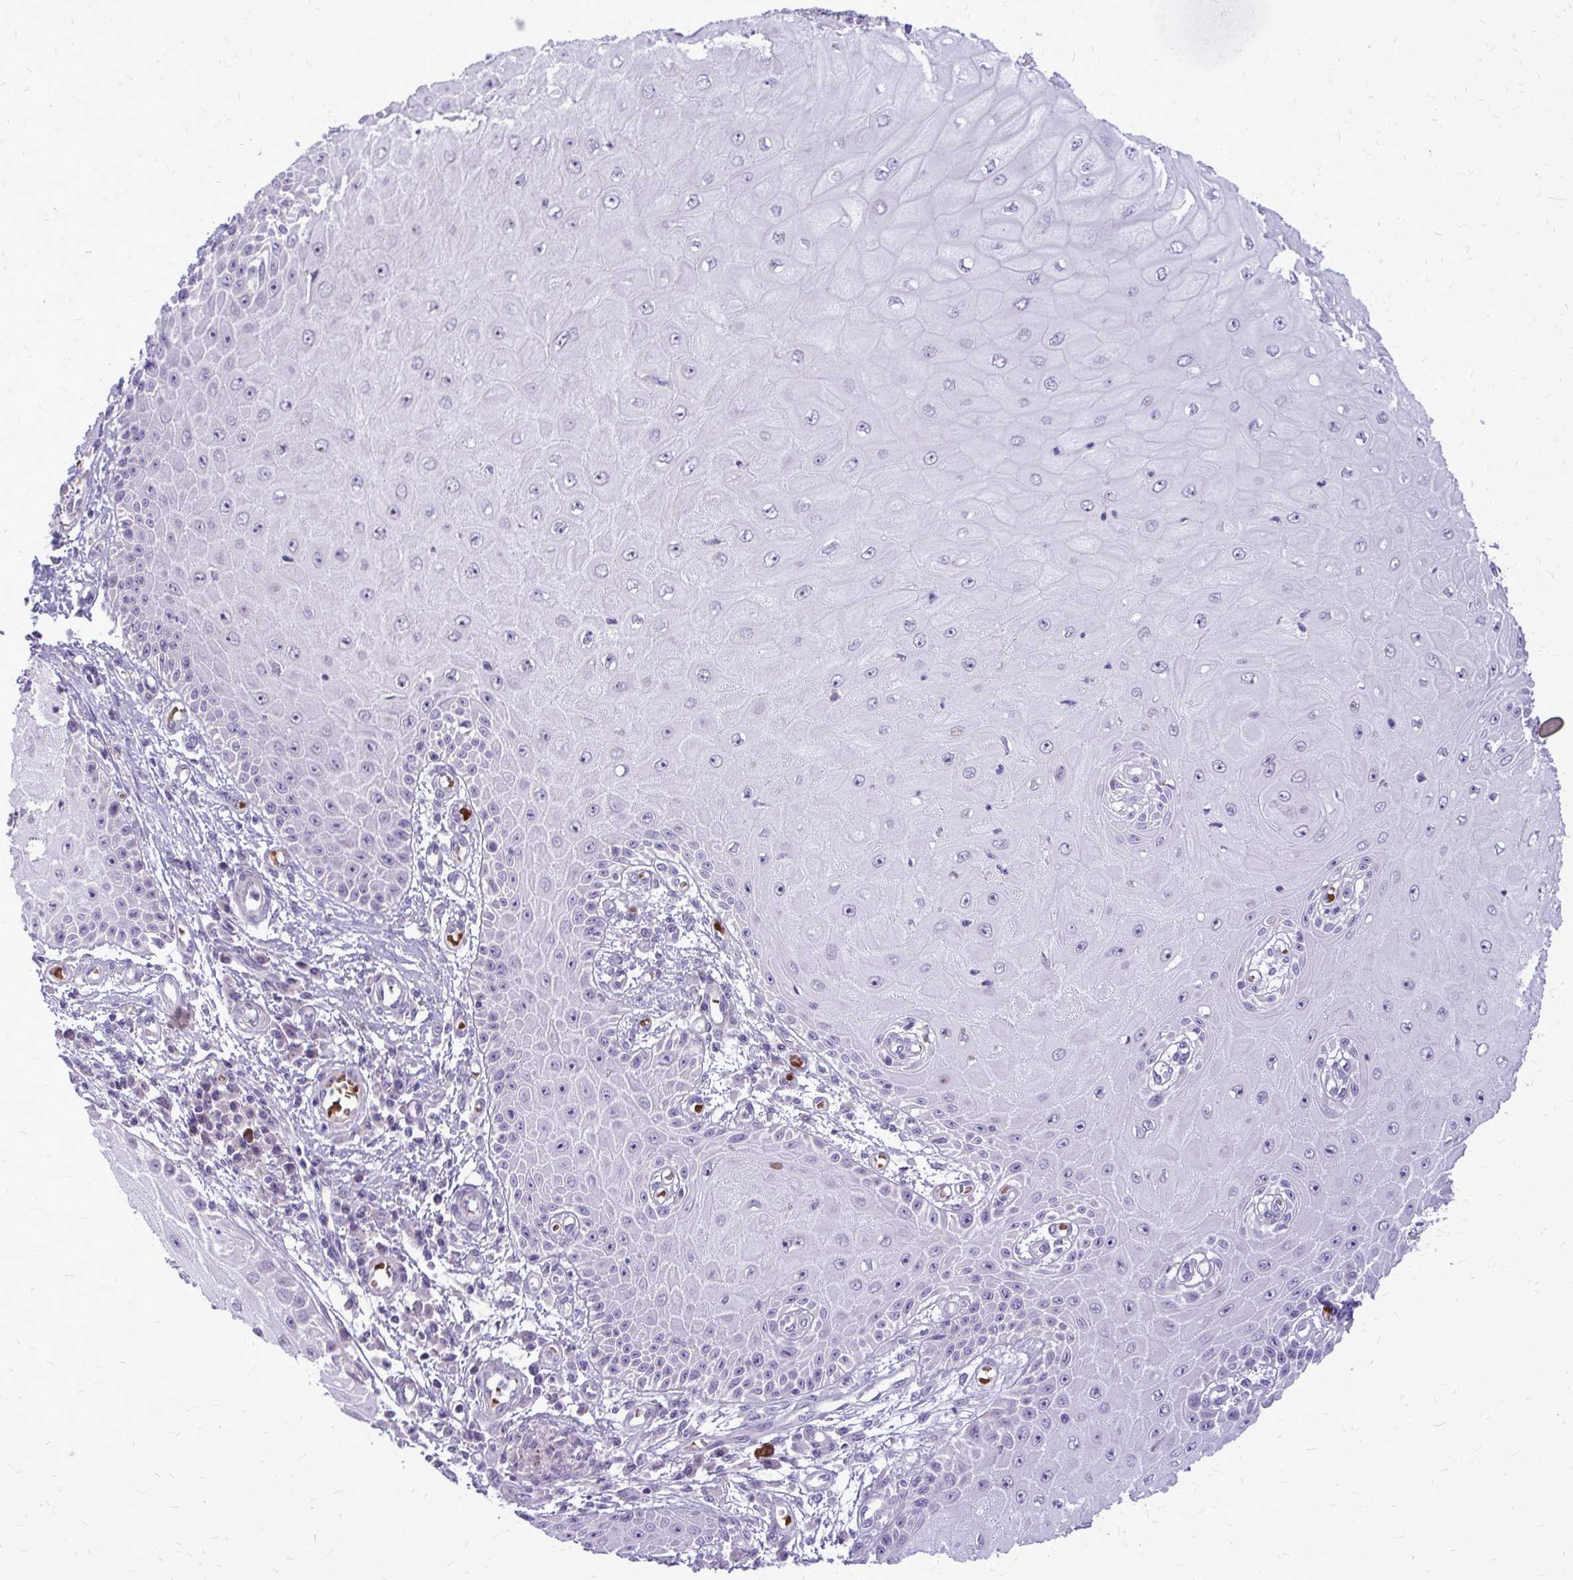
{"staining": {"intensity": "negative", "quantity": "none", "location": "none"}, "tissue": "skin cancer", "cell_type": "Tumor cells", "image_type": "cancer", "snomed": [{"axis": "morphology", "description": "Squamous cell carcinoma, NOS"}, {"axis": "topography", "description": "Skin"}, {"axis": "topography", "description": "Vulva"}], "caption": "There is no significant expression in tumor cells of skin squamous cell carcinoma.", "gene": "DPY19L1", "patient": {"sex": "female", "age": 44}}